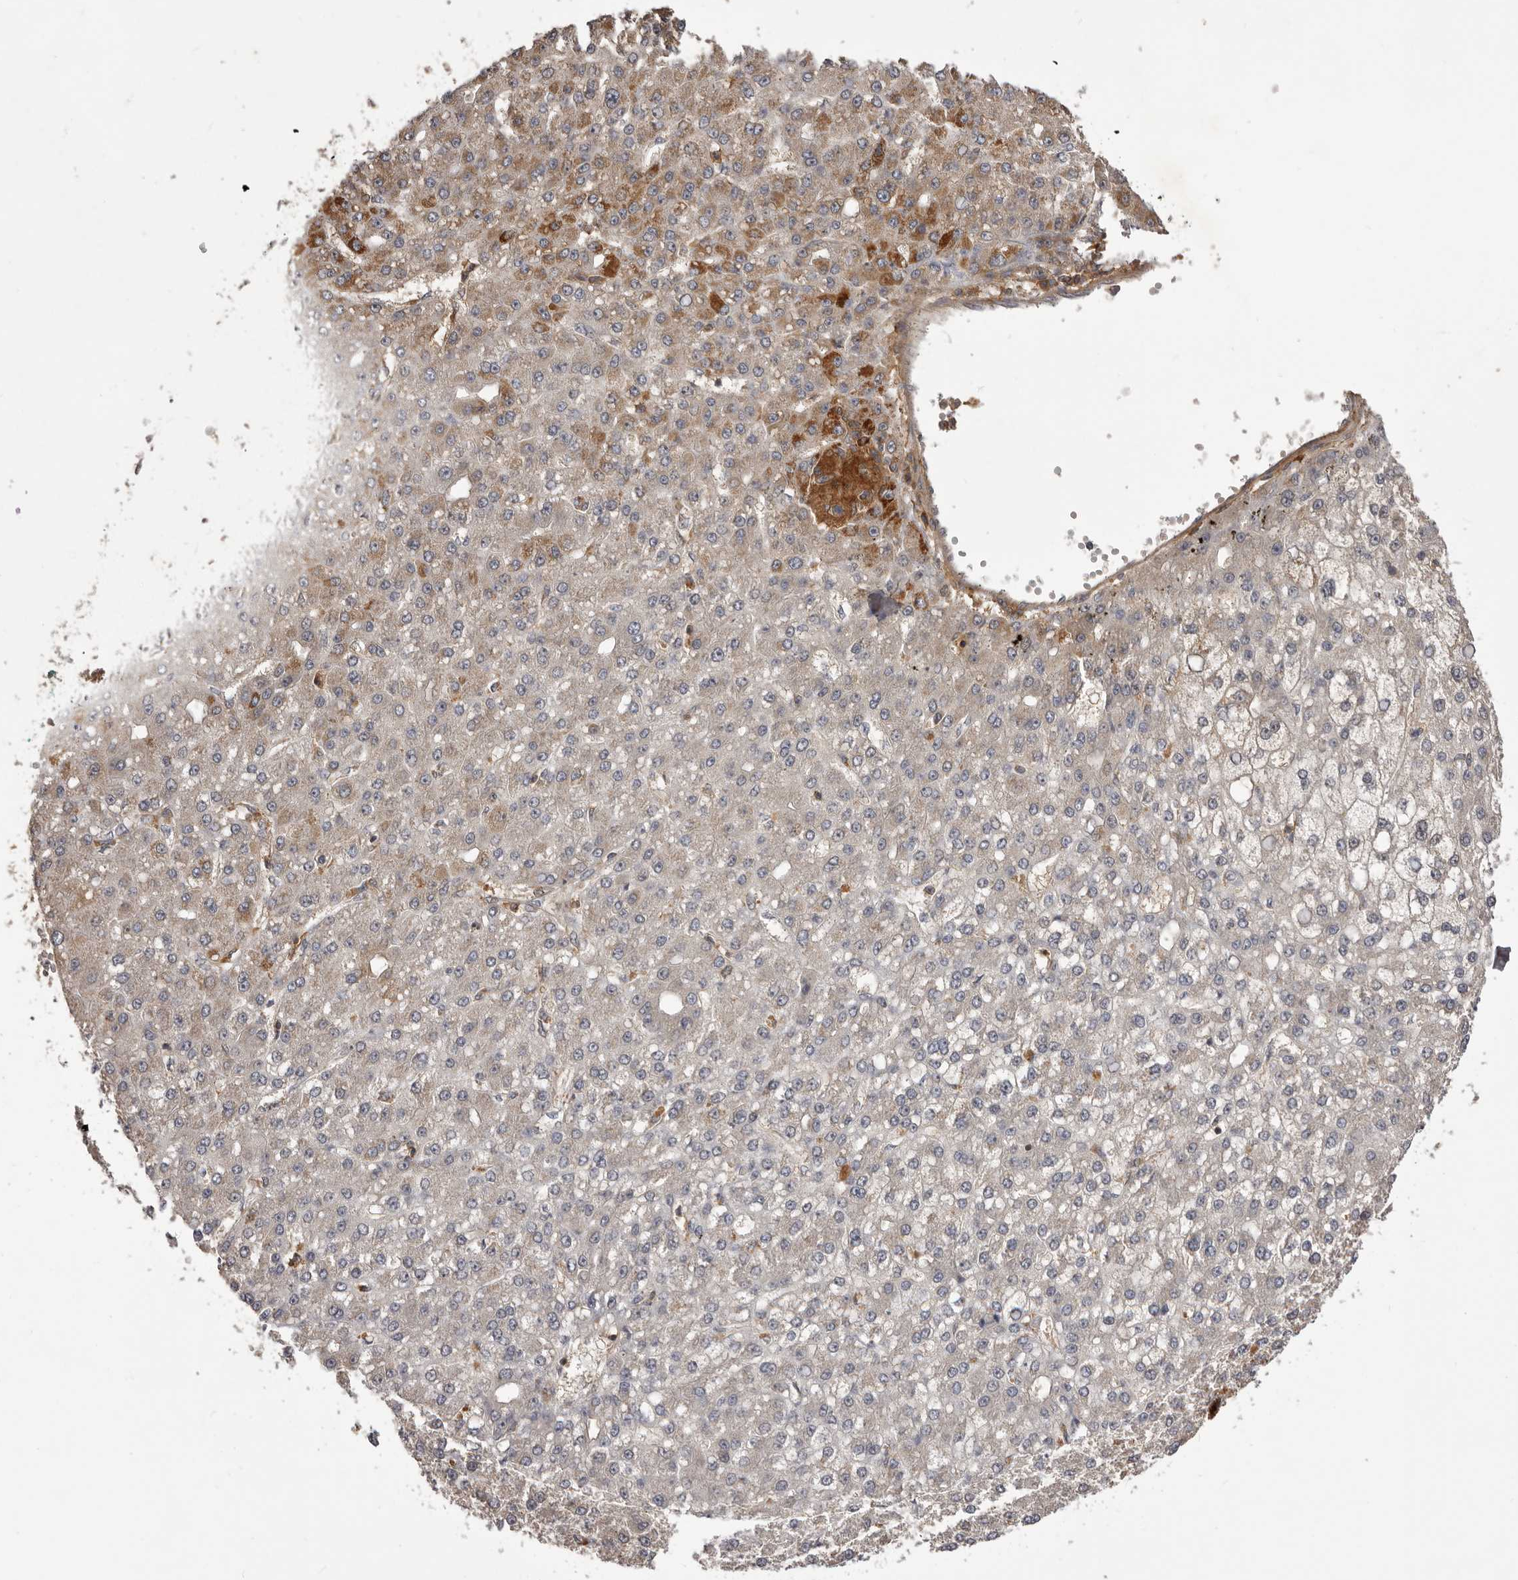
{"staining": {"intensity": "moderate", "quantity": "25%-75%", "location": "cytoplasmic/membranous"}, "tissue": "liver cancer", "cell_type": "Tumor cells", "image_type": "cancer", "snomed": [{"axis": "morphology", "description": "Carcinoma, Hepatocellular, NOS"}, {"axis": "topography", "description": "Liver"}], "caption": "Approximately 25%-75% of tumor cells in hepatocellular carcinoma (liver) display moderate cytoplasmic/membranous protein staining as visualized by brown immunohistochemical staining.", "gene": "GLIPR2", "patient": {"sex": "male", "age": 67}}